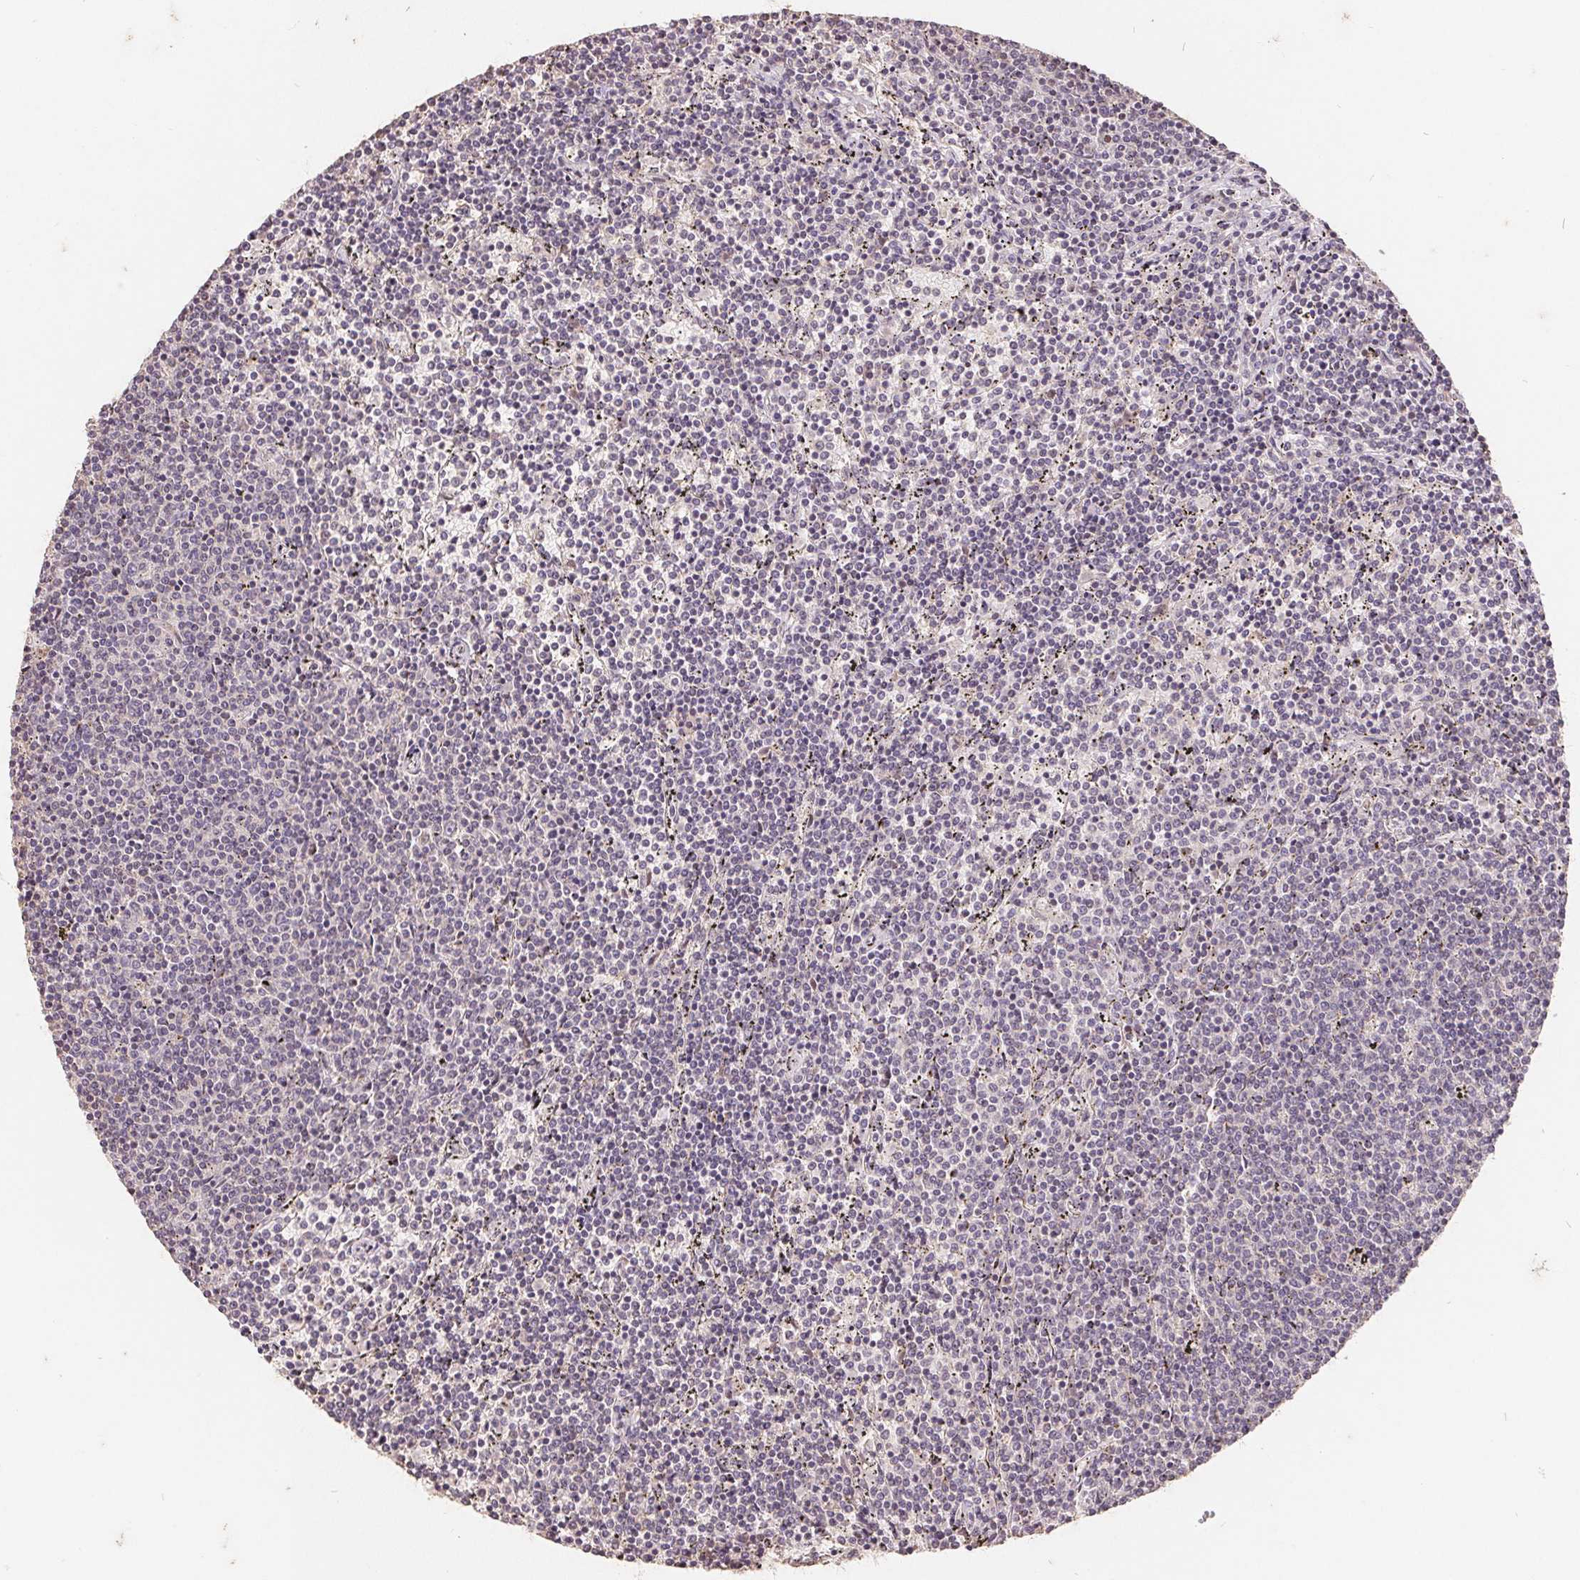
{"staining": {"intensity": "negative", "quantity": "none", "location": "none"}, "tissue": "lymphoma", "cell_type": "Tumor cells", "image_type": "cancer", "snomed": [{"axis": "morphology", "description": "Malignant lymphoma, non-Hodgkin's type, Low grade"}, {"axis": "topography", "description": "Spleen"}], "caption": "This is an IHC image of malignant lymphoma, non-Hodgkin's type (low-grade). There is no expression in tumor cells.", "gene": "CDIPT", "patient": {"sex": "female", "age": 50}}